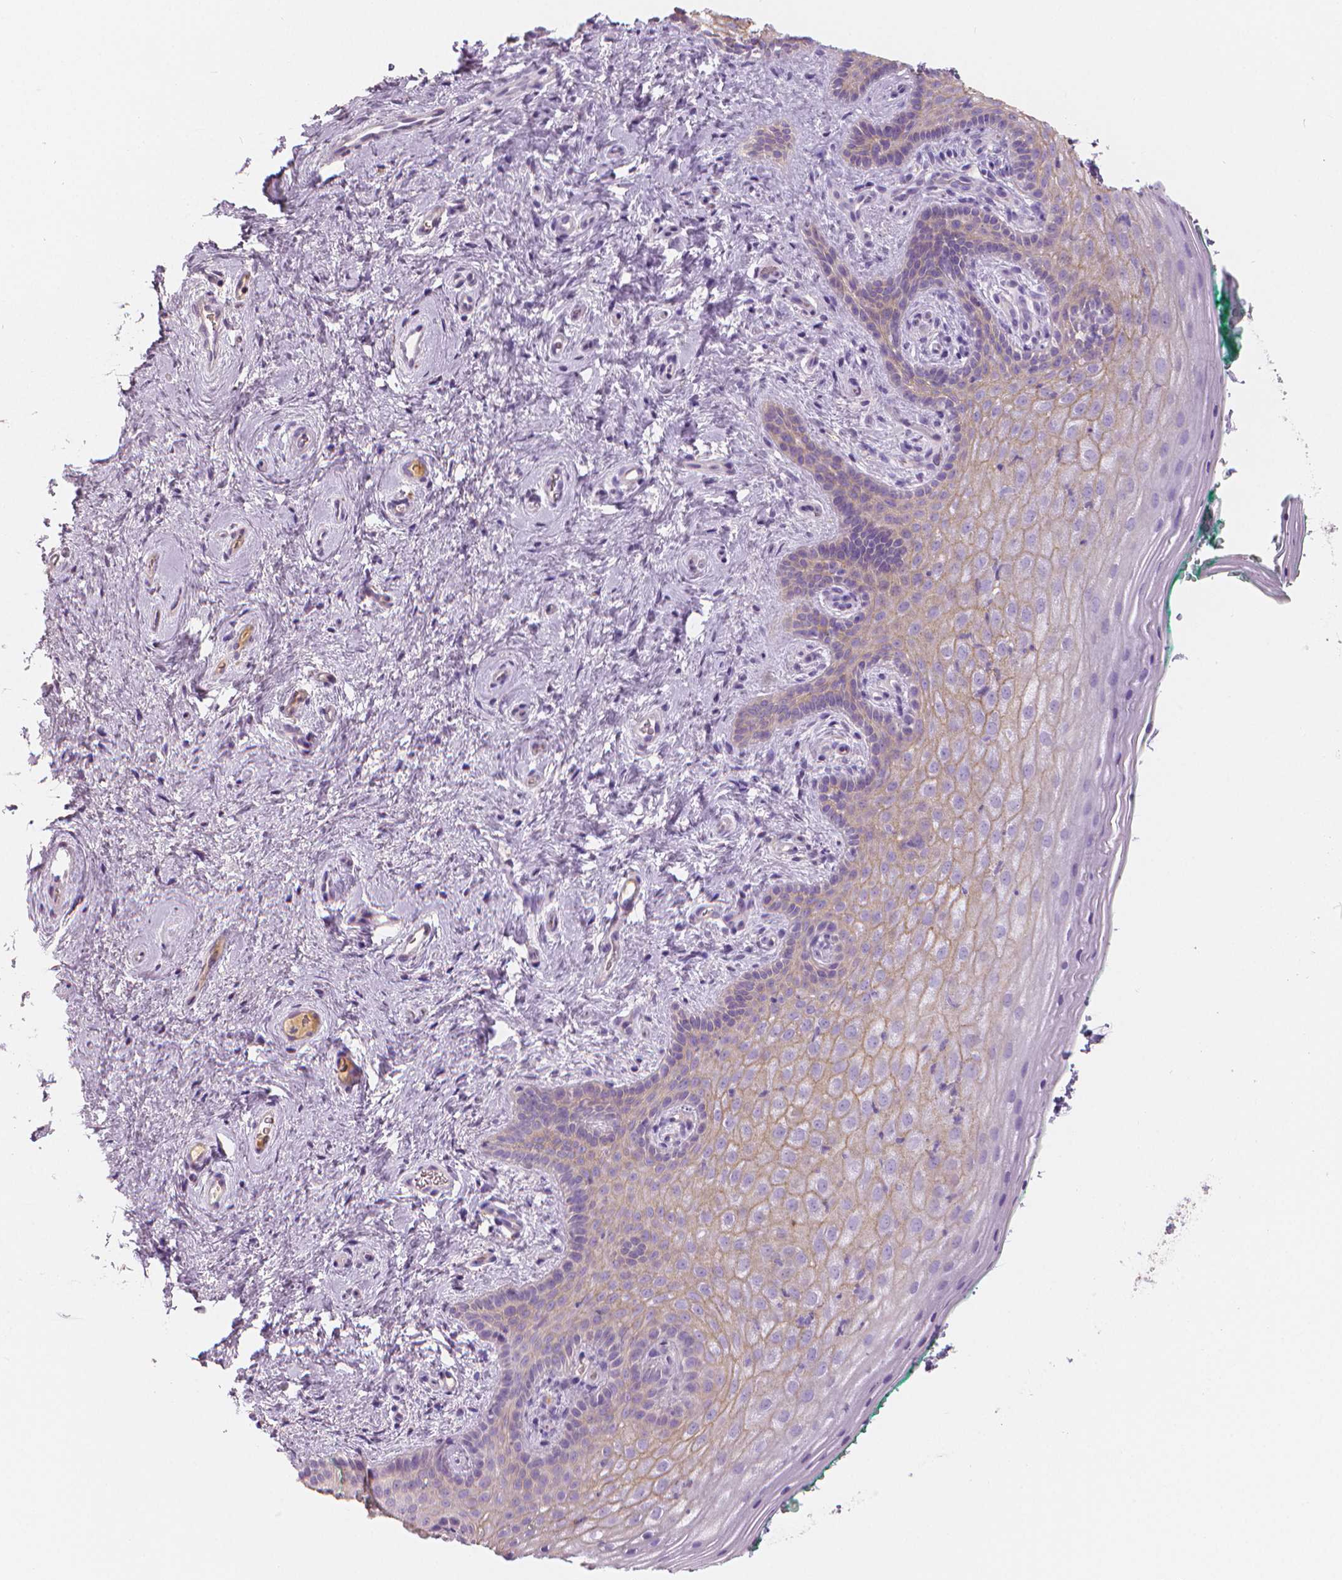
{"staining": {"intensity": "negative", "quantity": "none", "location": "none"}, "tissue": "vagina", "cell_type": "Squamous epithelial cells", "image_type": "normal", "snomed": [{"axis": "morphology", "description": "Normal tissue, NOS"}, {"axis": "topography", "description": "Vagina"}], "caption": "Immunohistochemistry (IHC) of normal human vagina reveals no staining in squamous epithelial cells.", "gene": "APOA4", "patient": {"sex": "female", "age": 45}}